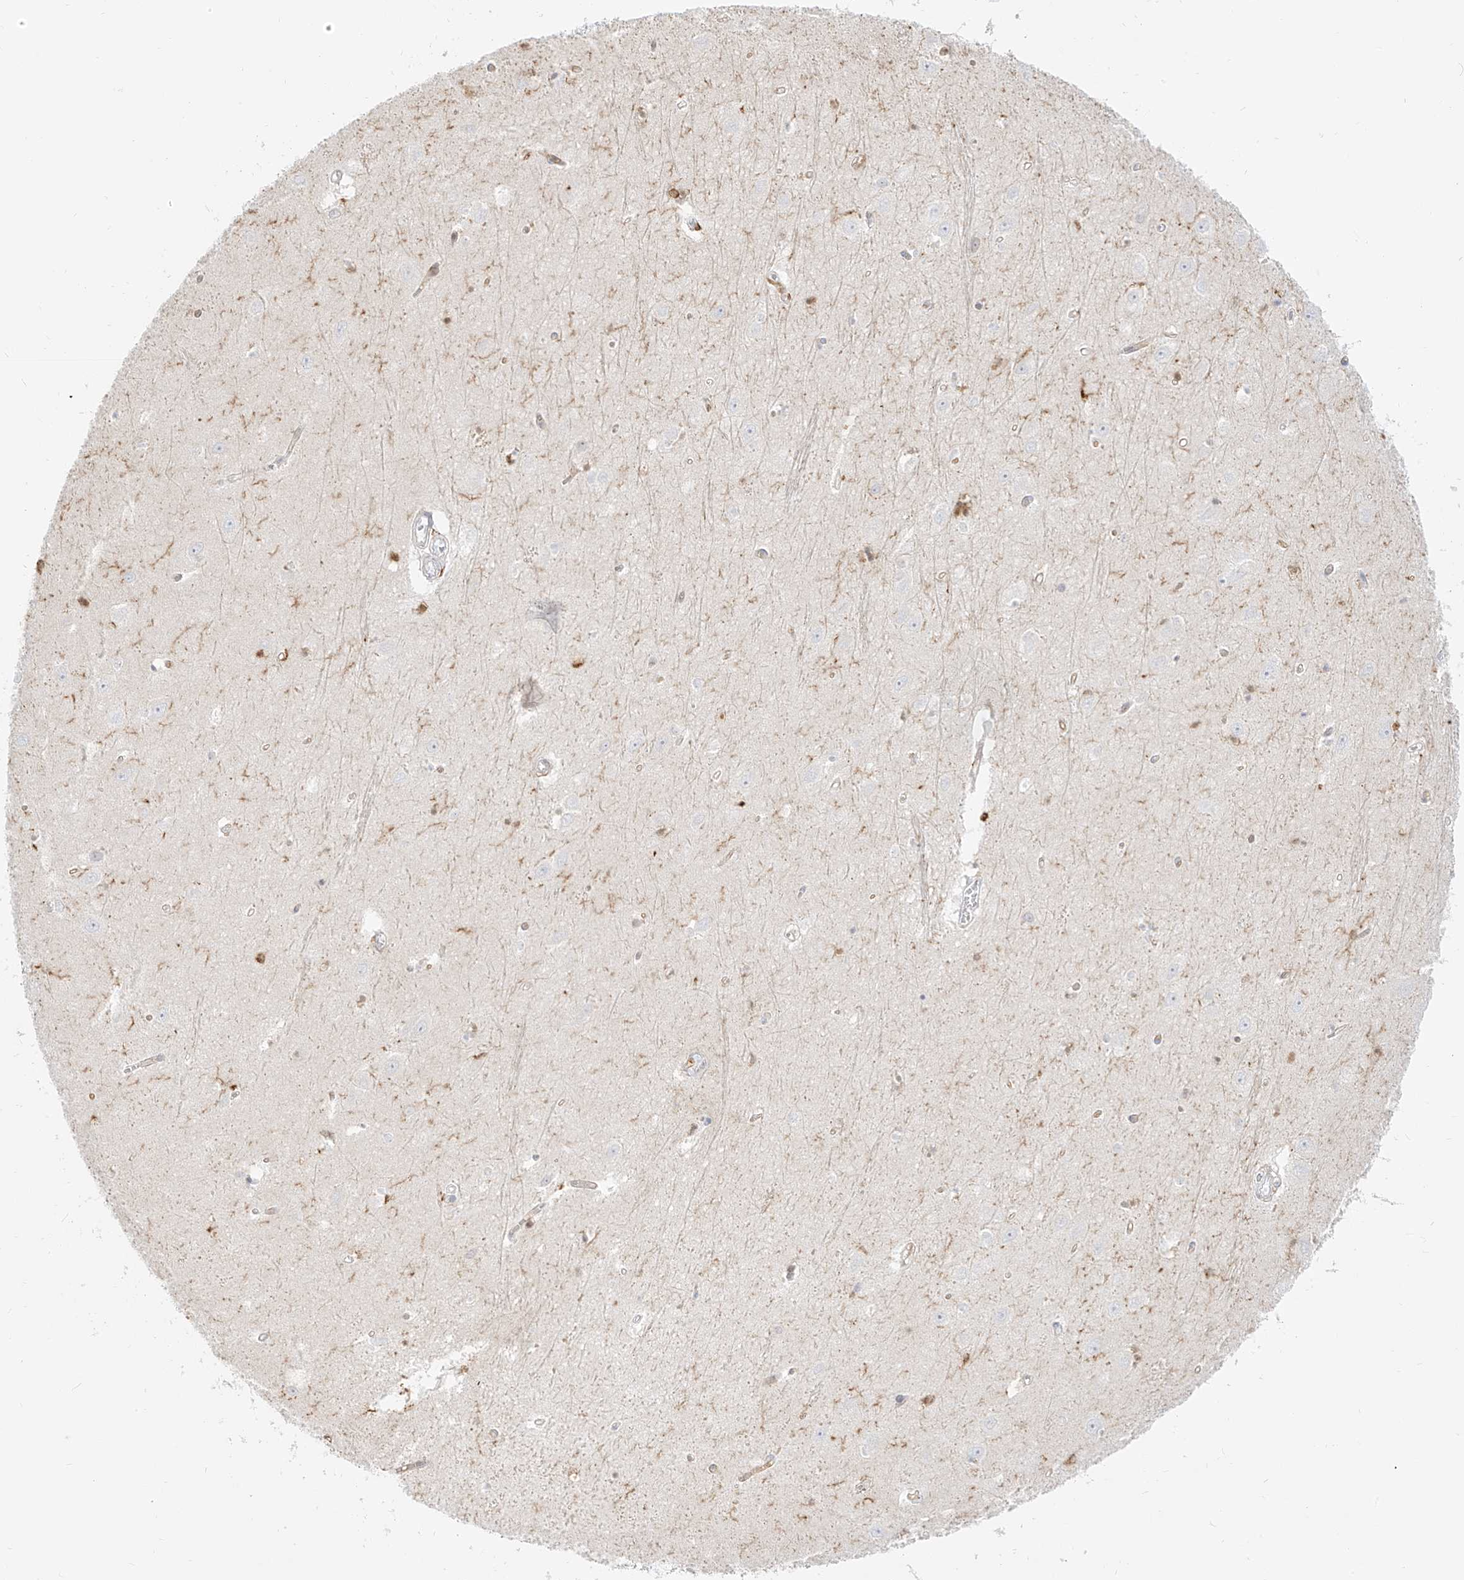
{"staining": {"intensity": "negative", "quantity": "none", "location": "none"}, "tissue": "hippocampus", "cell_type": "Glial cells", "image_type": "normal", "snomed": [{"axis": "morphology", "description": "Normal tissue, NOS"}, {"axis": "topography", "description": "Hippocampus"}], "caption": "The immunohistochemistry image has no significant expression in glial cells of hippocampus.", "gene": "NHSL1", "patient": {"sex": "female", "age": 64}}